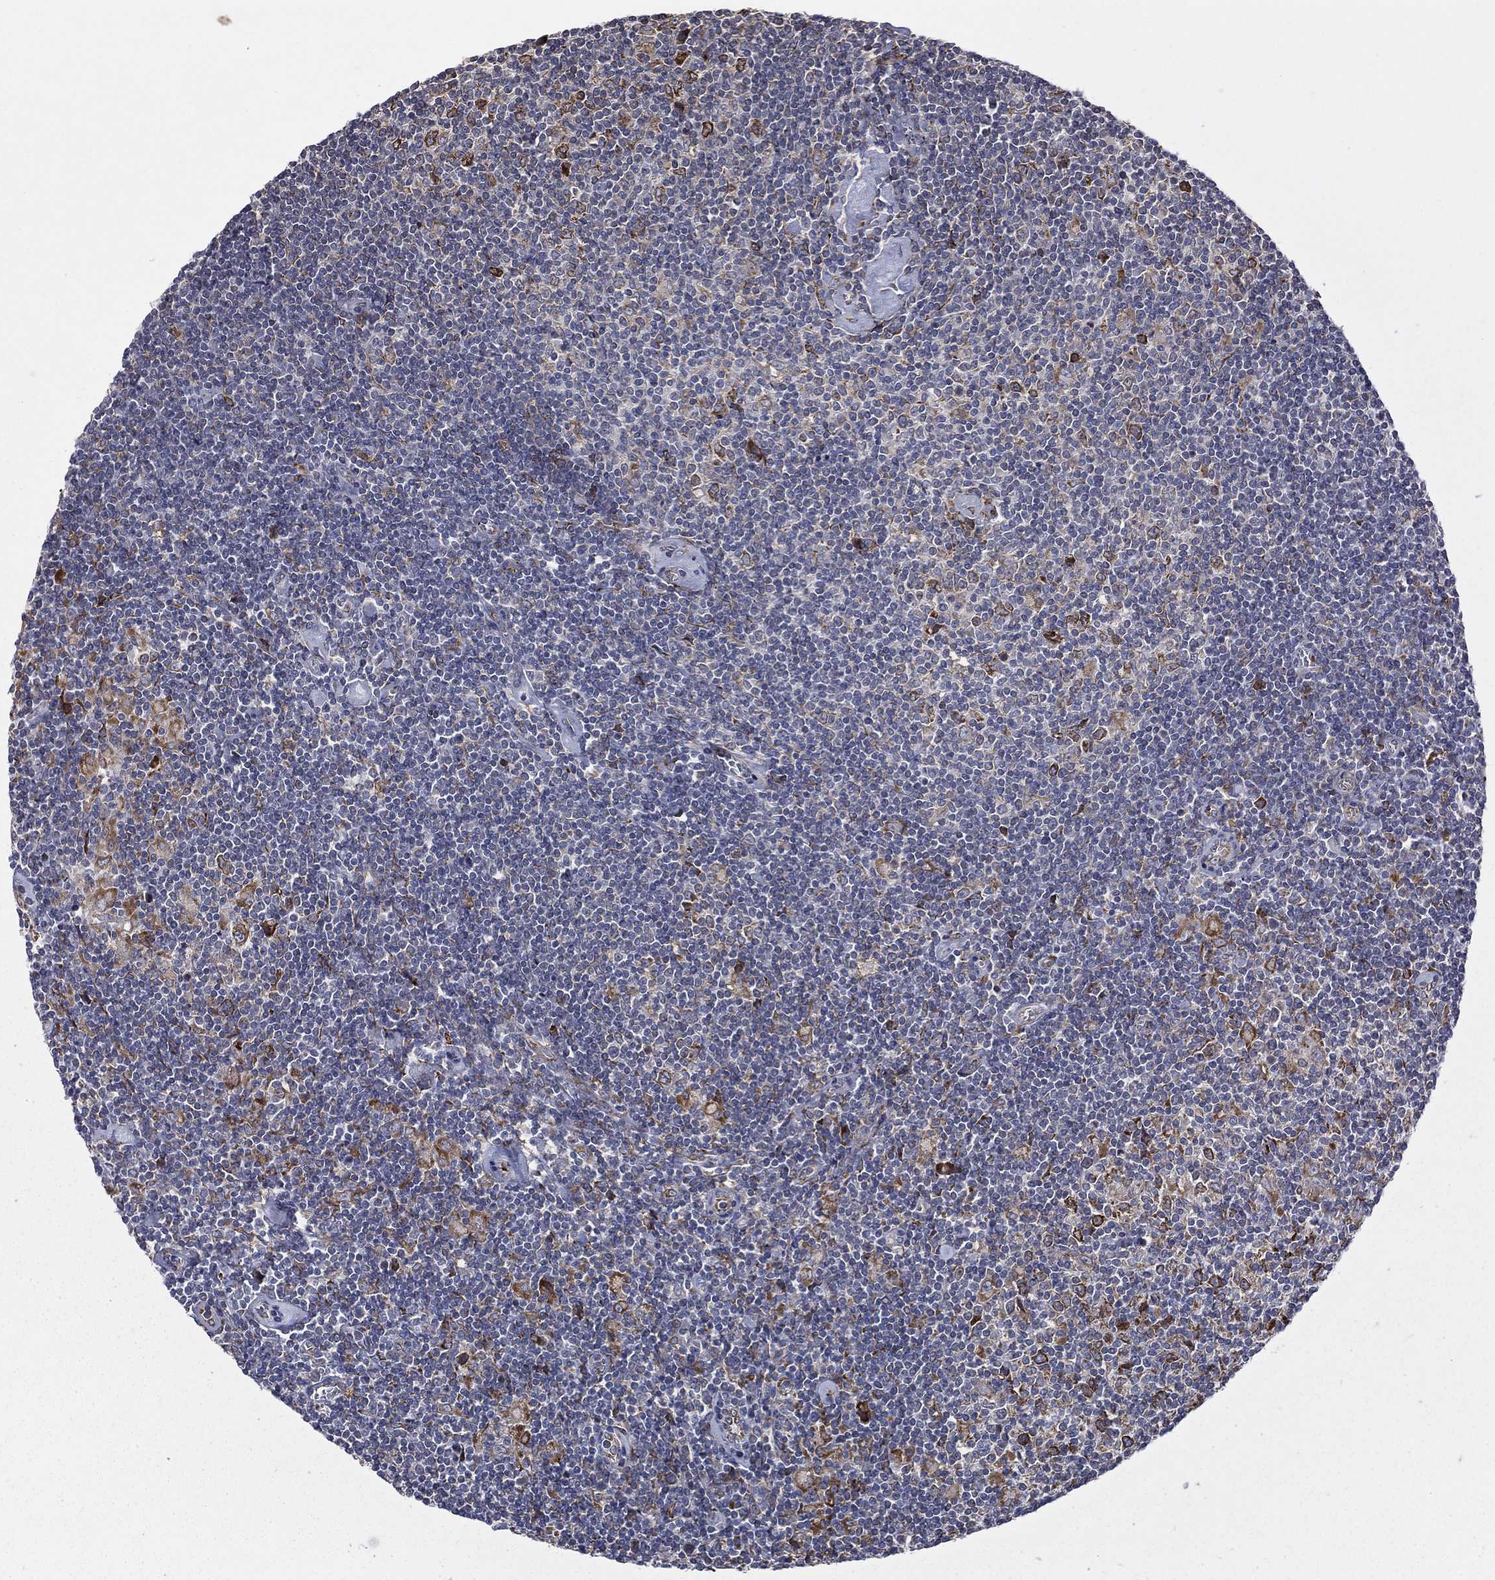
{"staining": {"intensity": "moderate", "quantity": "25%-75%", "location": "cytoplasmic/membranous"}, "tissue": "lymphoma", "cell_type": "Tumor cells", "image_type": "cancer", "snomed": [{"axis": "morphology", "description": "Hodgkin's disease, NOS"}, {"axis": "topography", "description": "Lymph node"}], "caption": "The photomicrograph shows a brown stain indicating the presence of a protein in the cytoplasmic/membranous of tumor cells in lymphoma.", "gene": "C20orf96", "patient": {"sex": "male", "age": 40}}